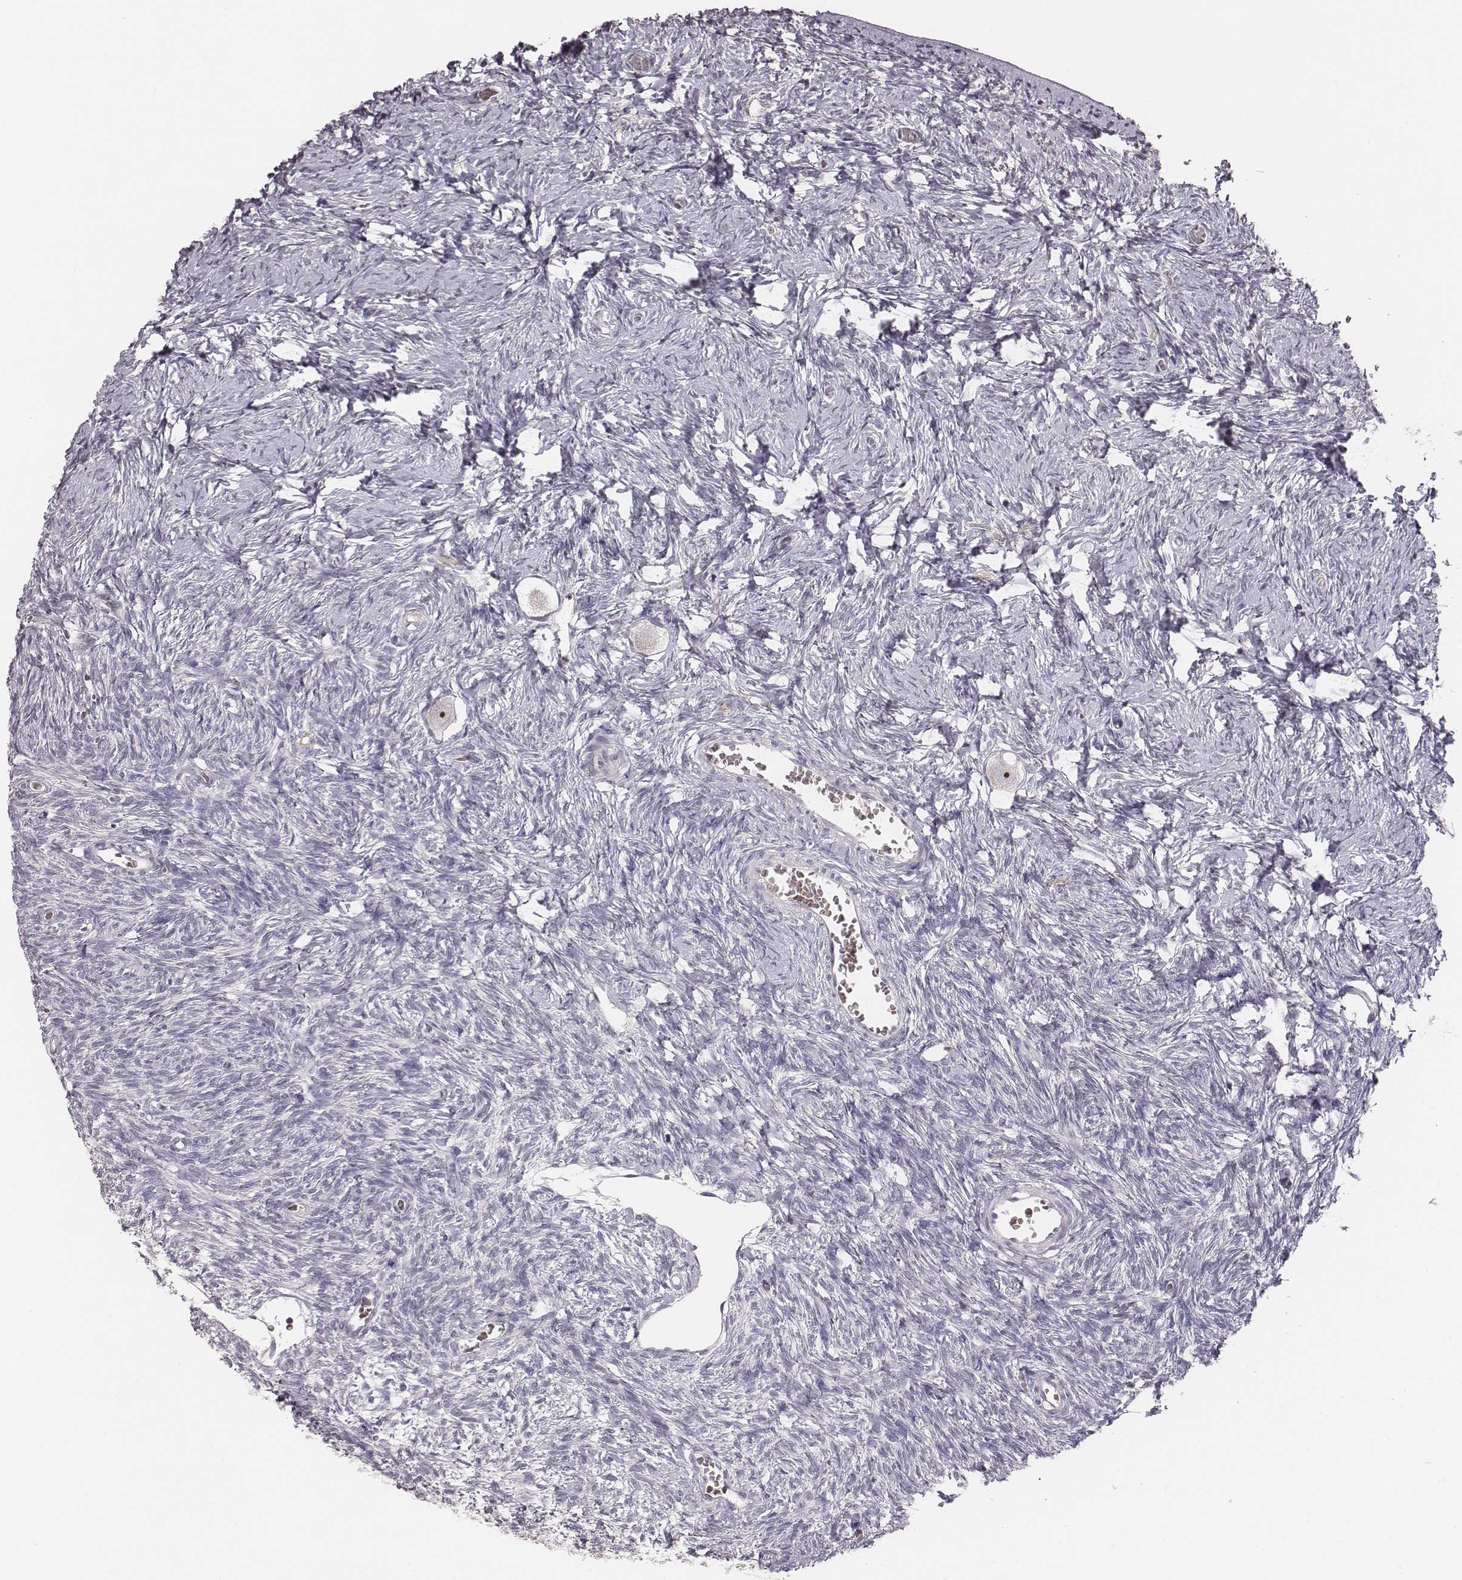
{"staining": {"intensity": "negative", "quantity": "none", "location": "none"}, "tissue": "ovary", "cell_type": "Follicle cells", "image_type": "normal", "snomed": [{"axis": "morphology", "description": "Normal tissue, NOS"}, {"axis": "topography", "description": "Ovary"}], "caption": "DAB immunohistochemical staining of normal human ovary shows no significant expression in follicle cells.", "gene": "NIFK", "patient": {"sex": "female", "age": 27}}